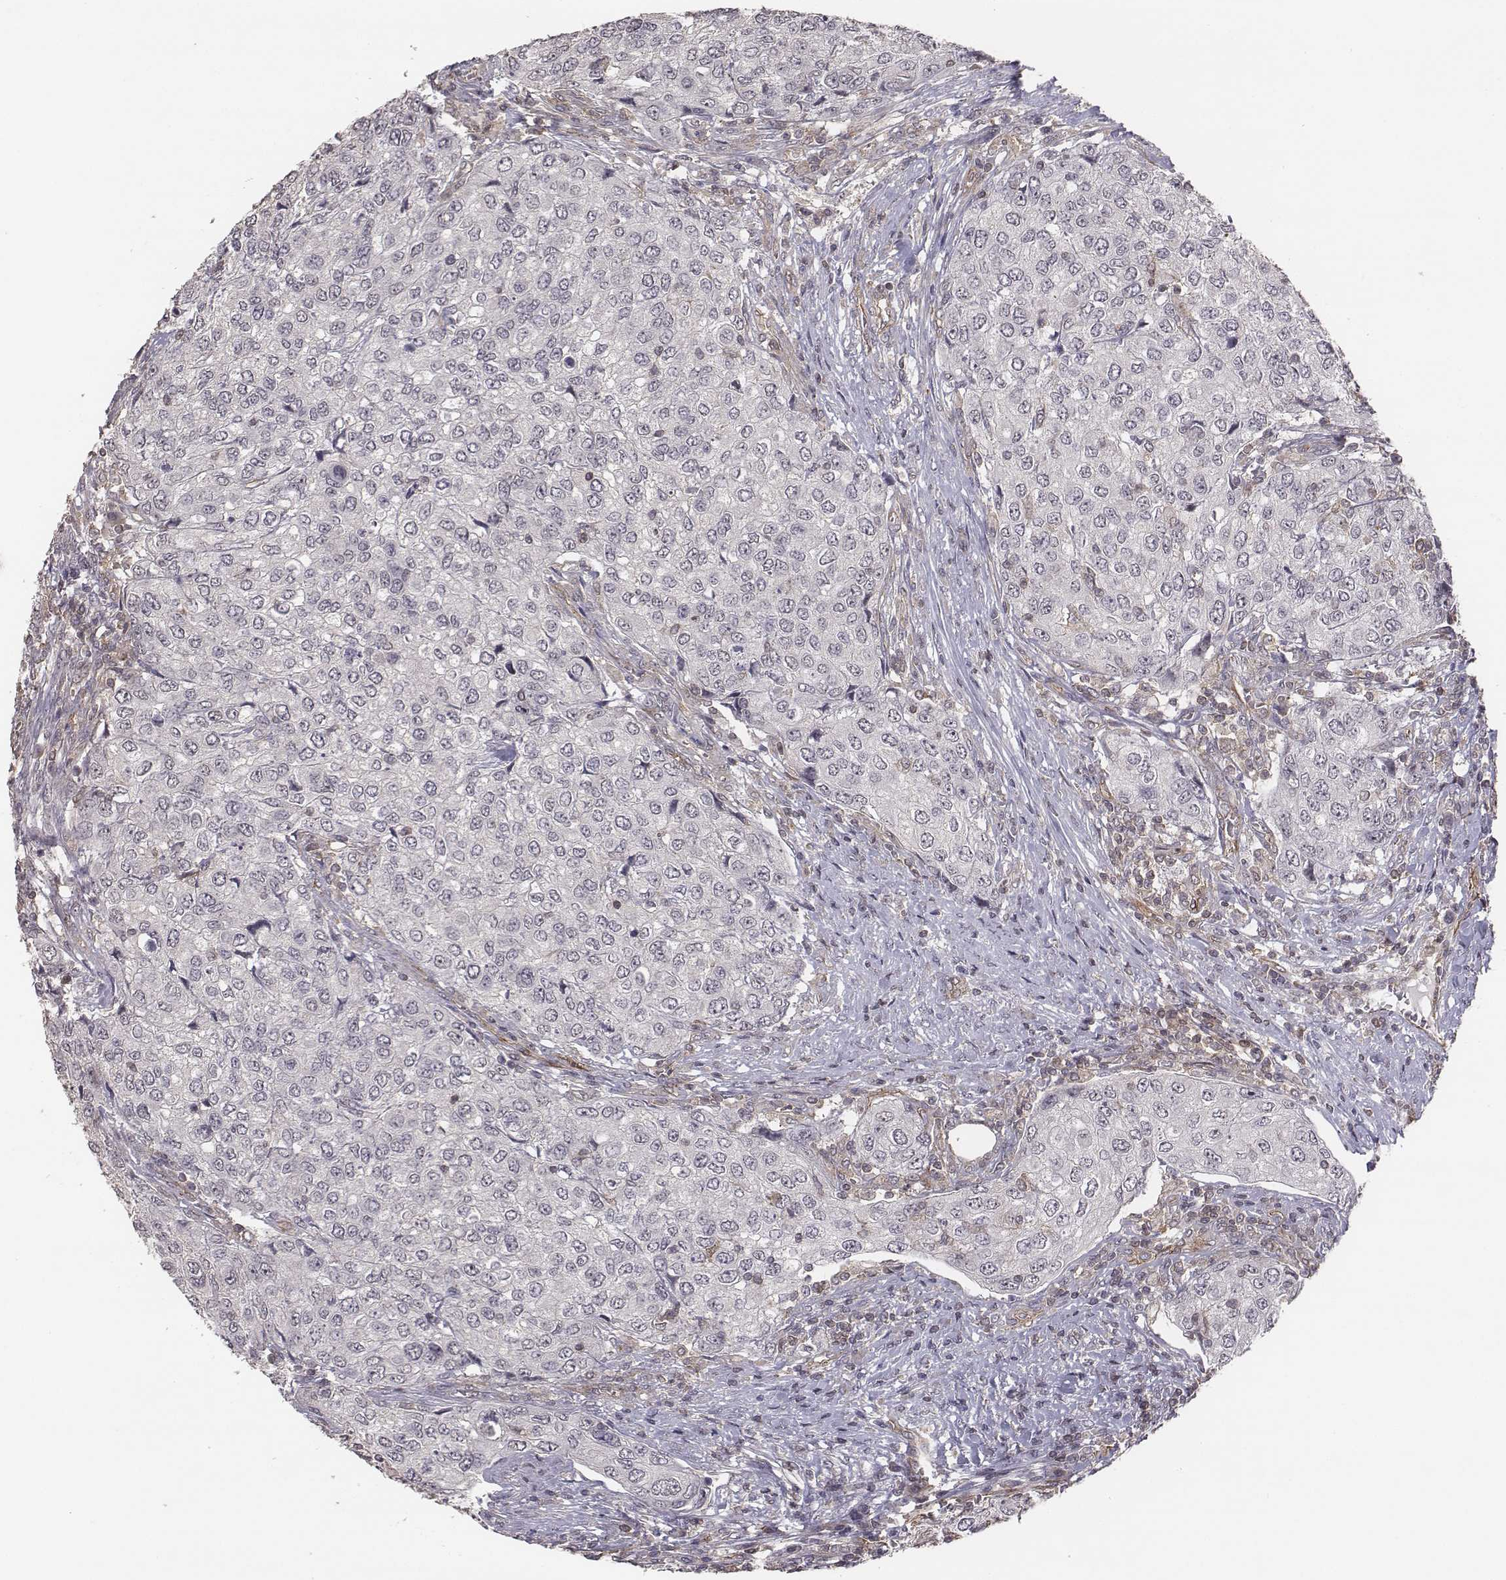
{"staining": {"intensity": "negative", "quantity": "none", "location": "none"}, "tissue": "urothelial cancer", "cell_type": "Tumor cells", "image_type": "cancer", "snomed": [{"axis": "morphology", "description": "Urothelial carcinoma, High grade"}, {"axis": "topography", "description": "Urinary bladder"}], "caption": "Human urothelial cancer stained for a protein using immunohistochemistry (IHC) shows no staining in tumor cells.", "gene": "PTPRG", "patient": {"sex": "female", "age": 78}}